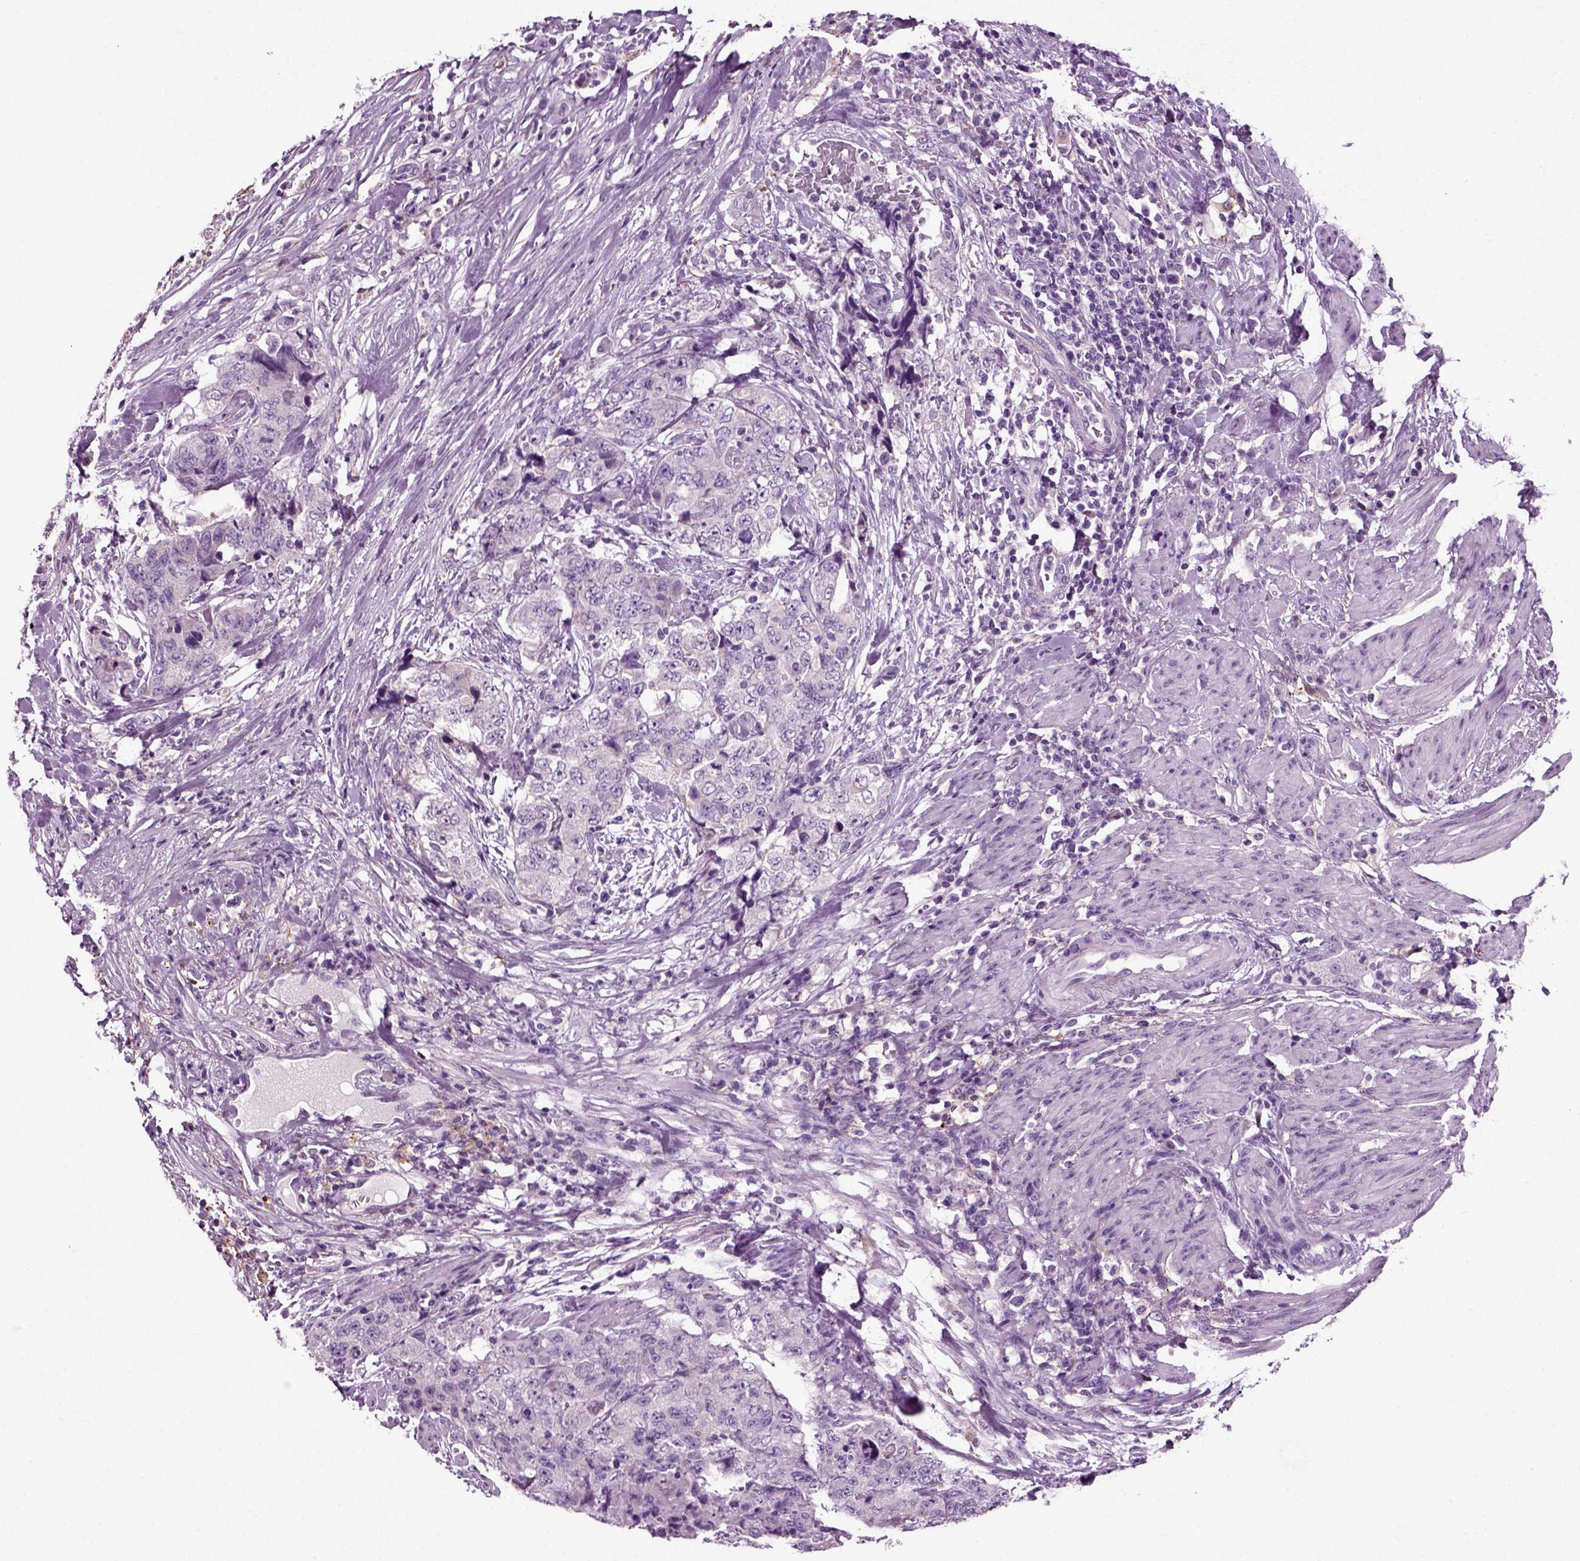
{"staining": {"intensity": "negative", "quantity": "none", "location": "none"}, "tissue": "urothelial cancer", "cell_type": "Tumor cells", "image_type": "cancer", "snomed": [{"axis": "morphology", "description": "Urothelial carcinoma, High grade"}, {"axis": "topography", "description": "Urinary bladder"}], "caption": "Protein analysis of urothelial cancer exhibits no significant expression in tumor cells.", "gene": "DNAH10", "patient": {"sex": "female", "age": 78}}